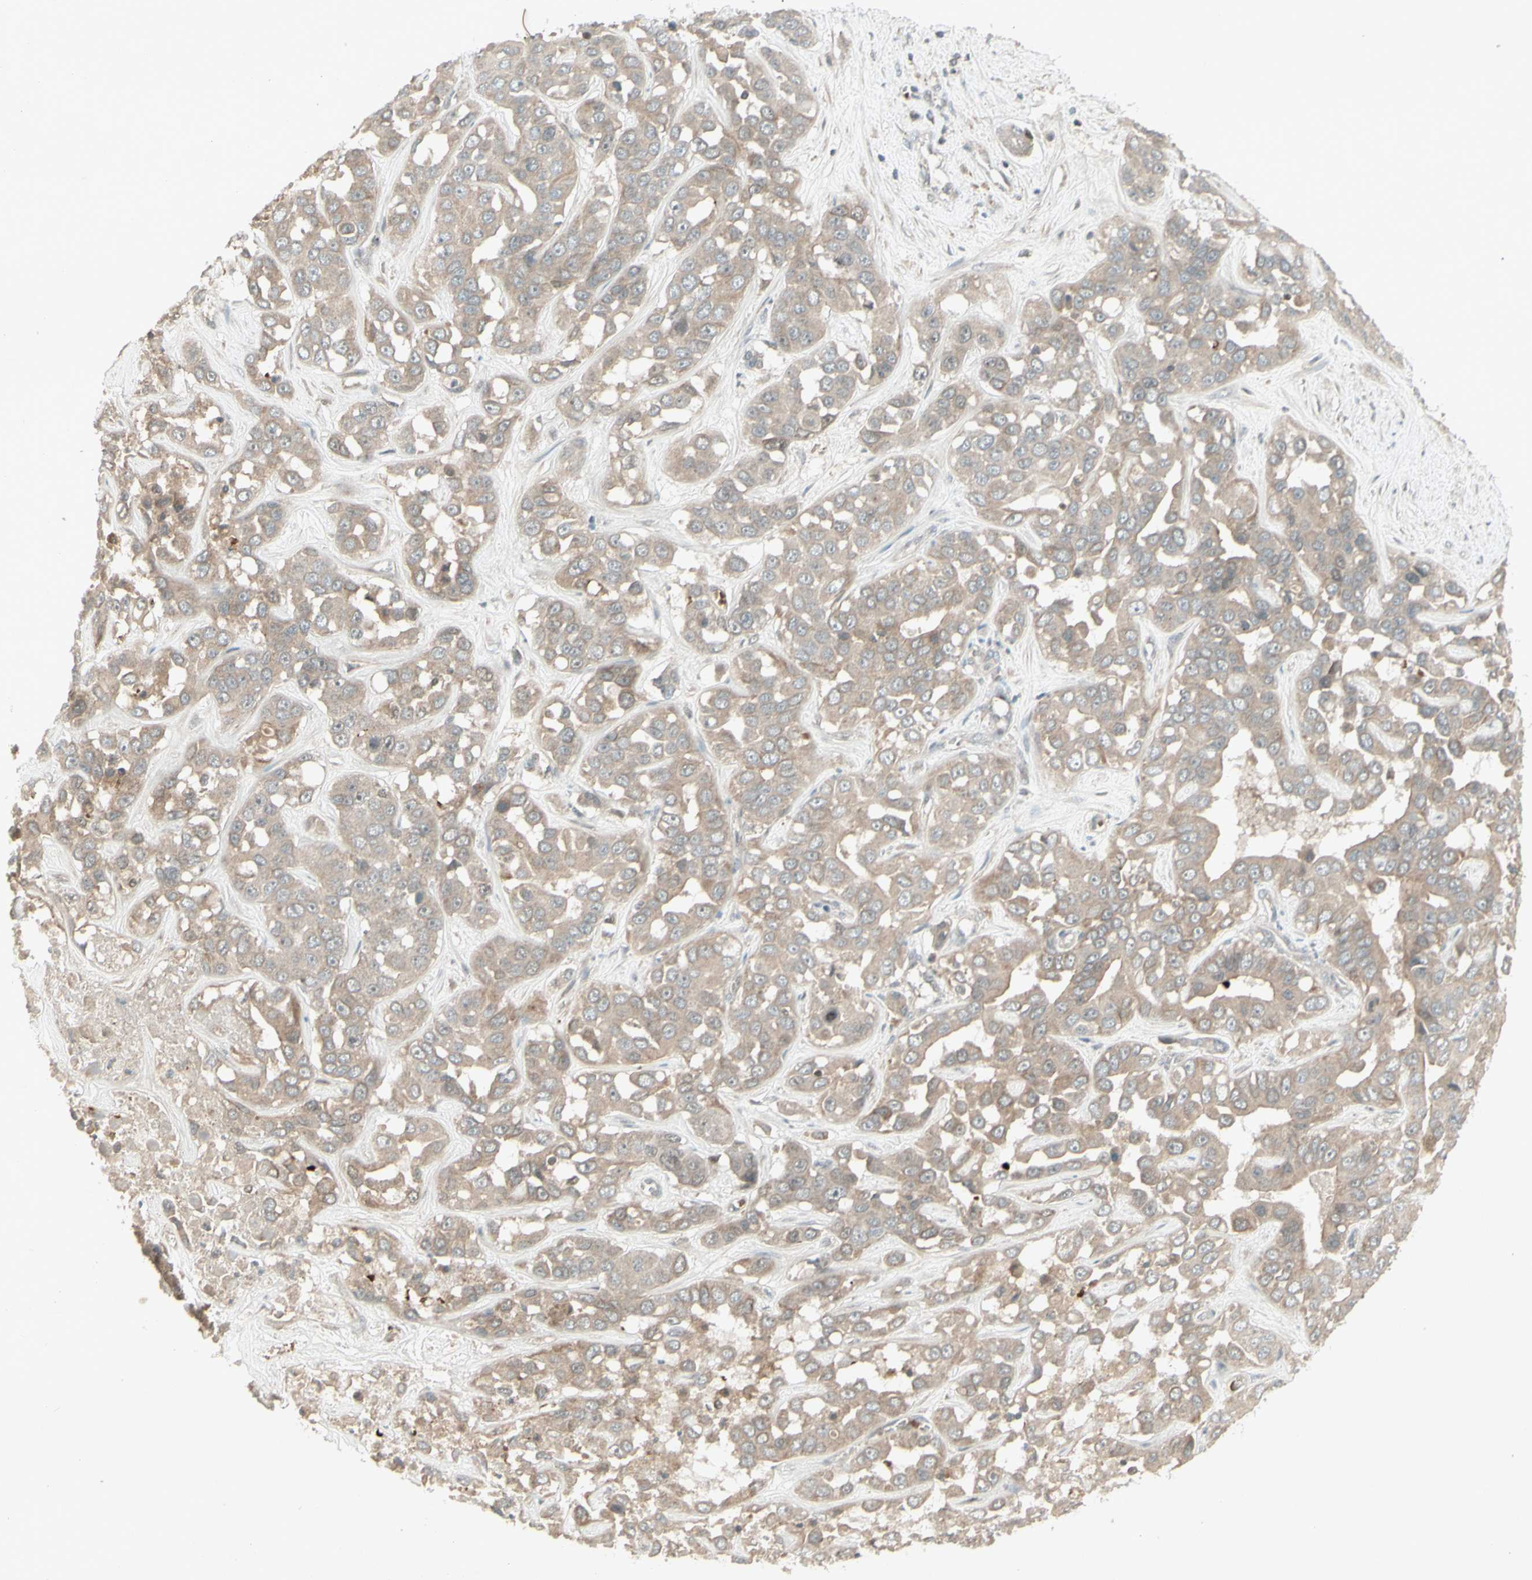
{"staining": {"intensity": "negative", "quantity": "none", "location": "none"}, "tissue": "liver cancer", "cell_type": "Tumor cells", "image_type": "cancer", "snomed": [{"axis": "morphology", "description": "Cholangiocarcinoma"}, {"axis": "topography", "description": "Liver"}], "caption": "The micrograph exhibits no staining of tumor cells in liver cancer (cholangiocarcinoma).", "gene": "MSH6", "patient": {"sex": "female", "age": 52}}